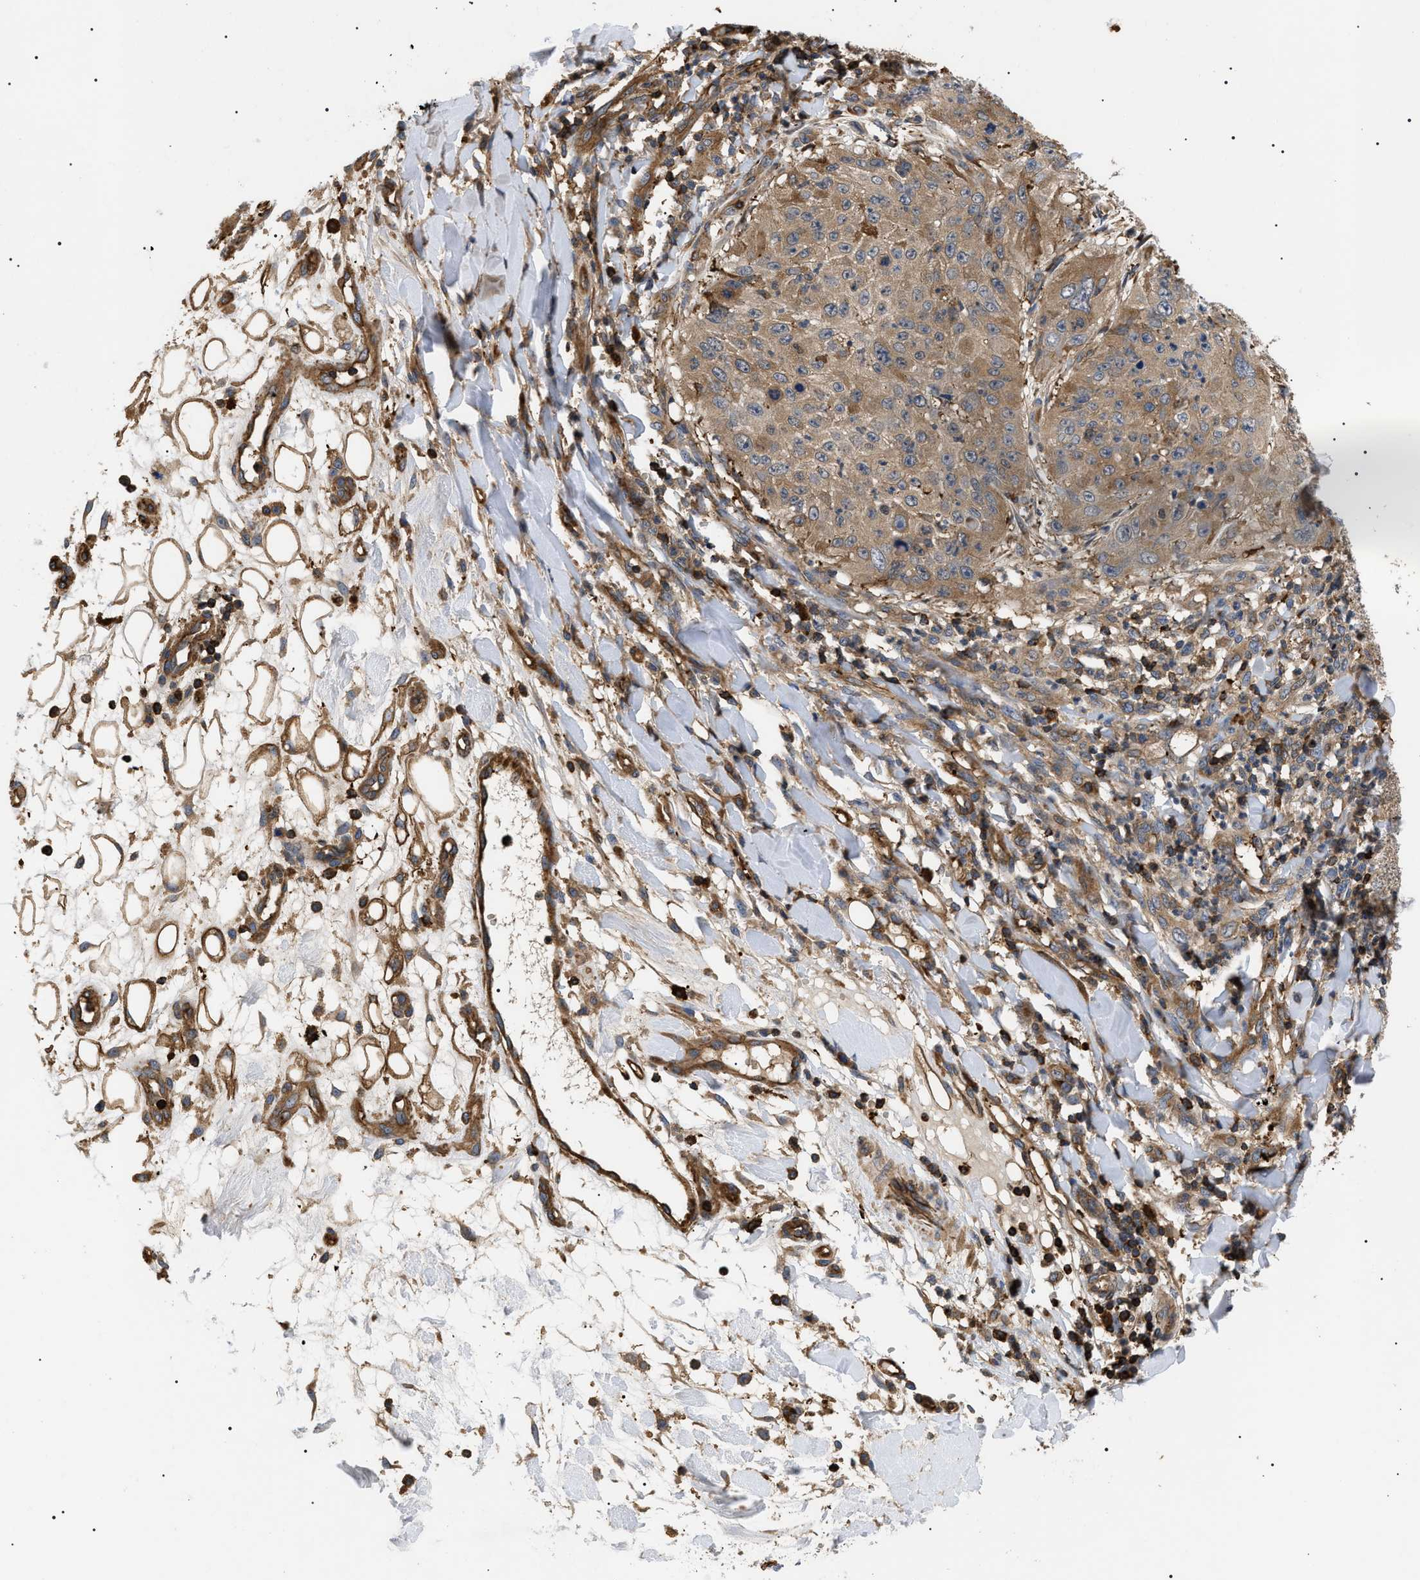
{"staining": {"intensity": "moderate", "quantity": ">75%", "location": "cytoplasmic/membranous"}, "tissue": "skin cancer", "cell_type": "Tumor cells", "image_type": "cancer", "snomed": [{"axis": "morphology", "description": "Squamous cell carcinoma, NOS"}, {"axis": "topography", "description": "Skin"}], "caption": "Tumor cells display moderate cytoplasmic/membranous staining in about >75% of cells in skin cancer.", "gene": "TMTC4", "patient": {"sex": "female", "age": 80}}